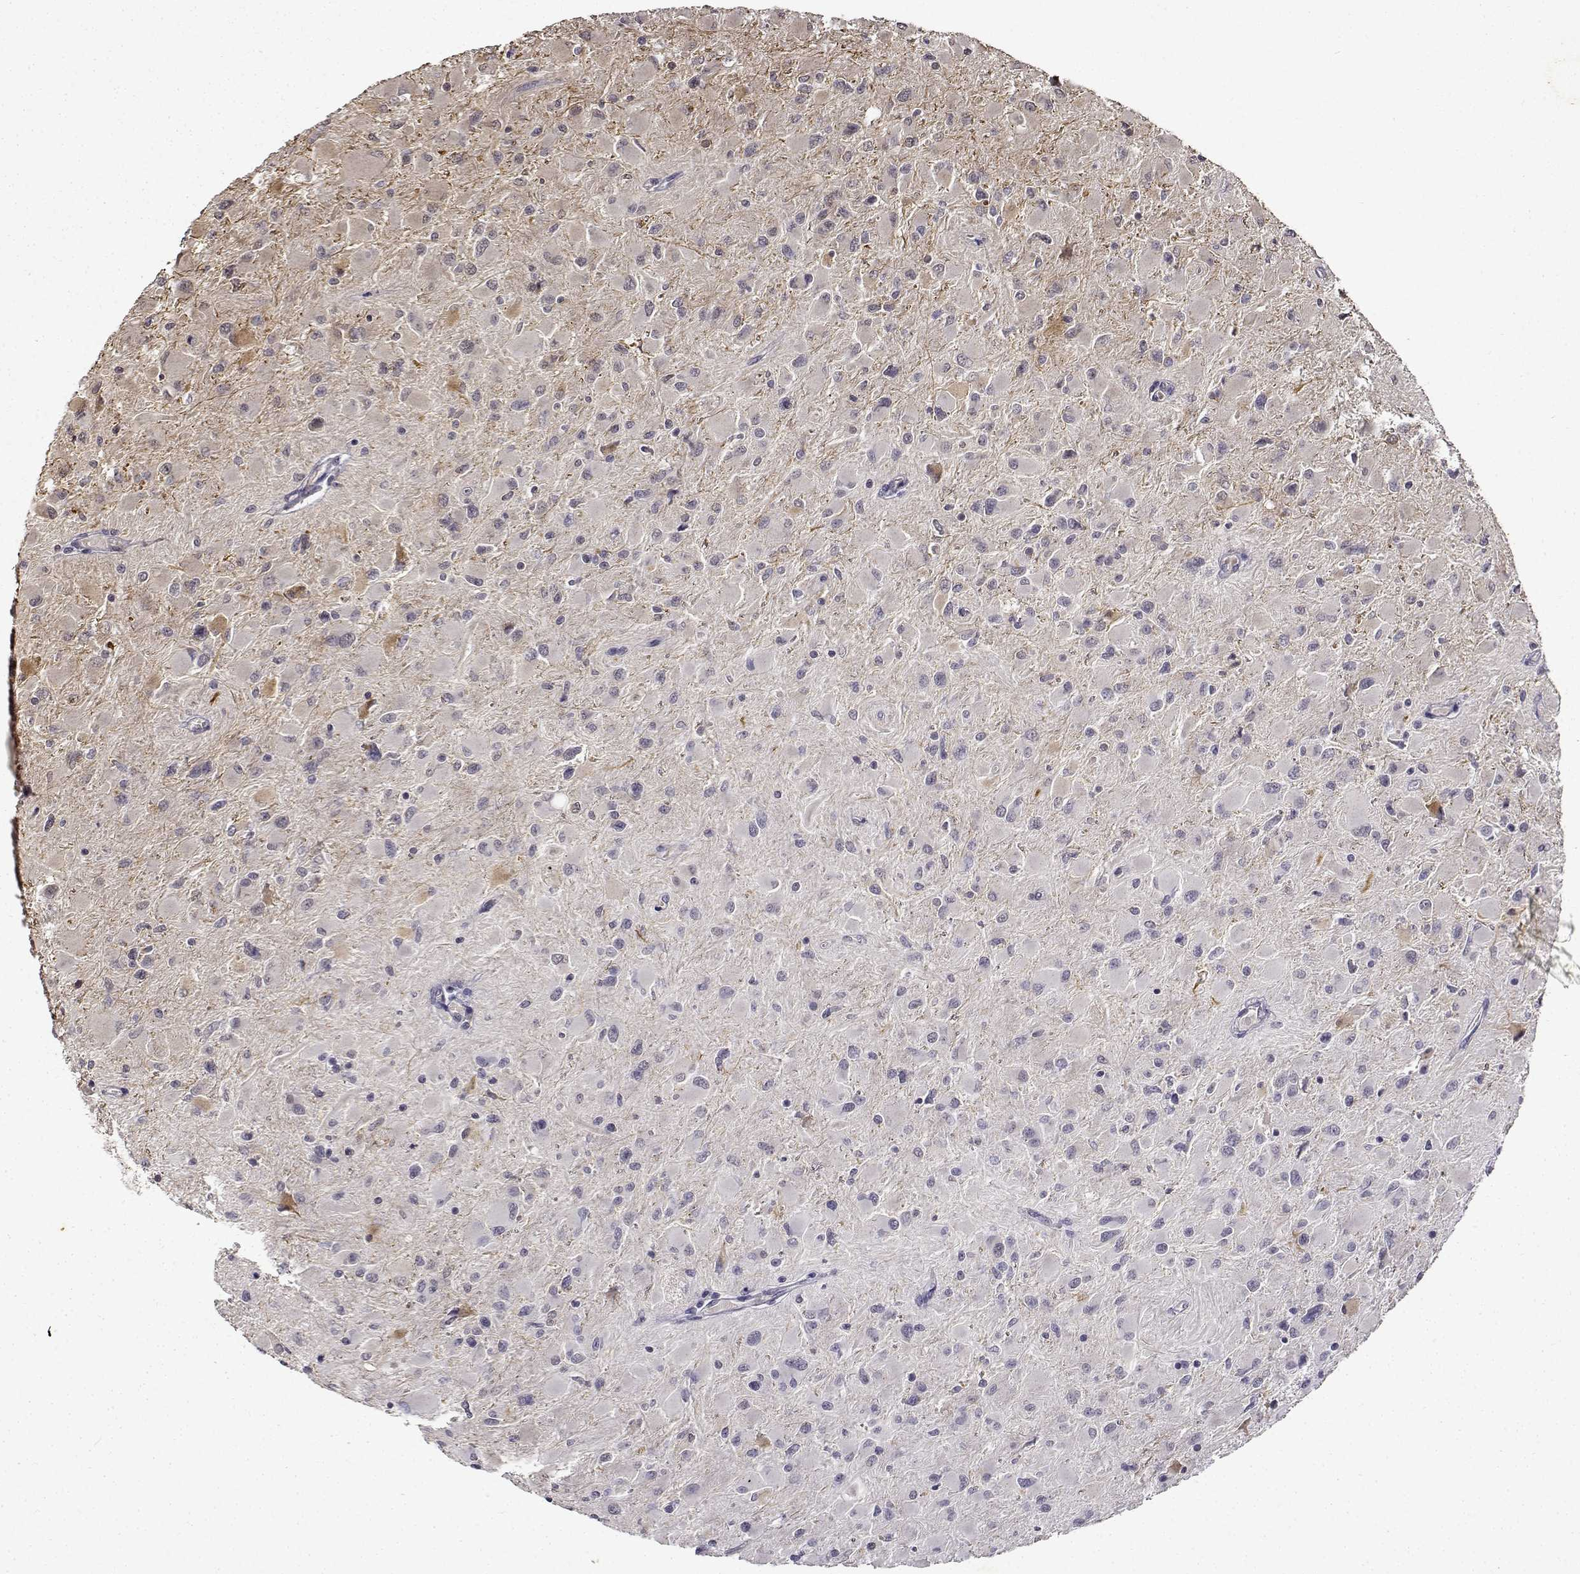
{"staining": {"intensity": "negative", "quantity": "none", "location": "none"}, "tissue": "glioma", "cell_type": "Tumor cells", "image_type": "cancer", "snomed": [{"axis": "morphology", "description": "Glioma, malignant, High grade"}, {"axis": "topography", "description": "Cerebral cortex"}], "caption": "This is a photomicrograph of IHC staining of glioma, which shows no expression in tumor cells.", "gene": "BDNF", "patient": {"sex": "female", "age": 36}}